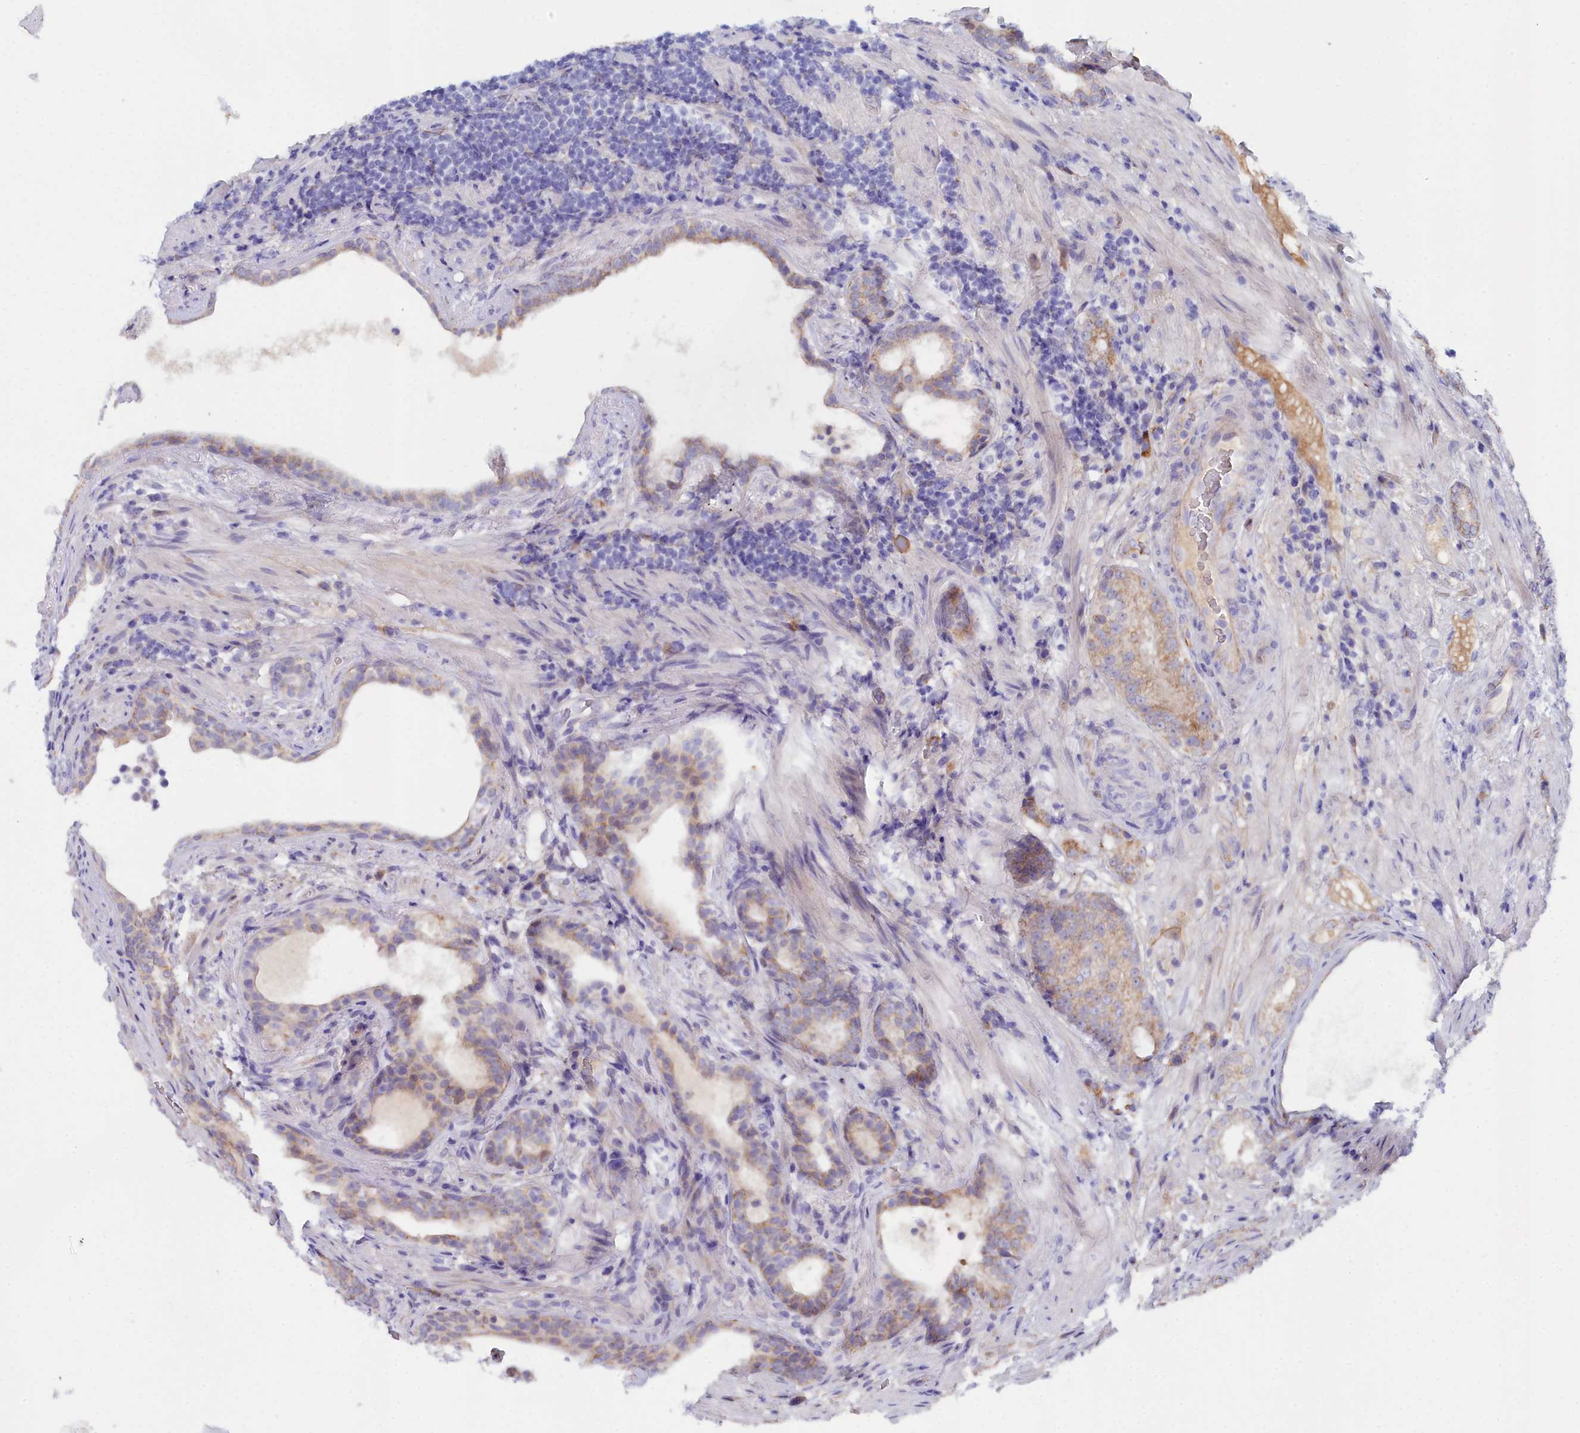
{"staining": {"intensity": "moderate", "quantity": "<25%", "location": "cytoplasmic/membranous"}, "tissue": "prostate cancer", "cell_type": "Tumor cells", "image_type": "cancer", "snomed": [{"axis": "morphology", "description": "Adenocarcinoma, High grade"}, {"axis": "topography", "description": "Prostate"}], "caption": "Immunohistochemical staining of prostate adenocarcinoma (high-grade) reveals low levels of moderate cytoplasmic/membranous positivity in approximately <25% of tumor cells.", "gene": "SLC49A3", "patient": {"sex": "male", "age": 67}}